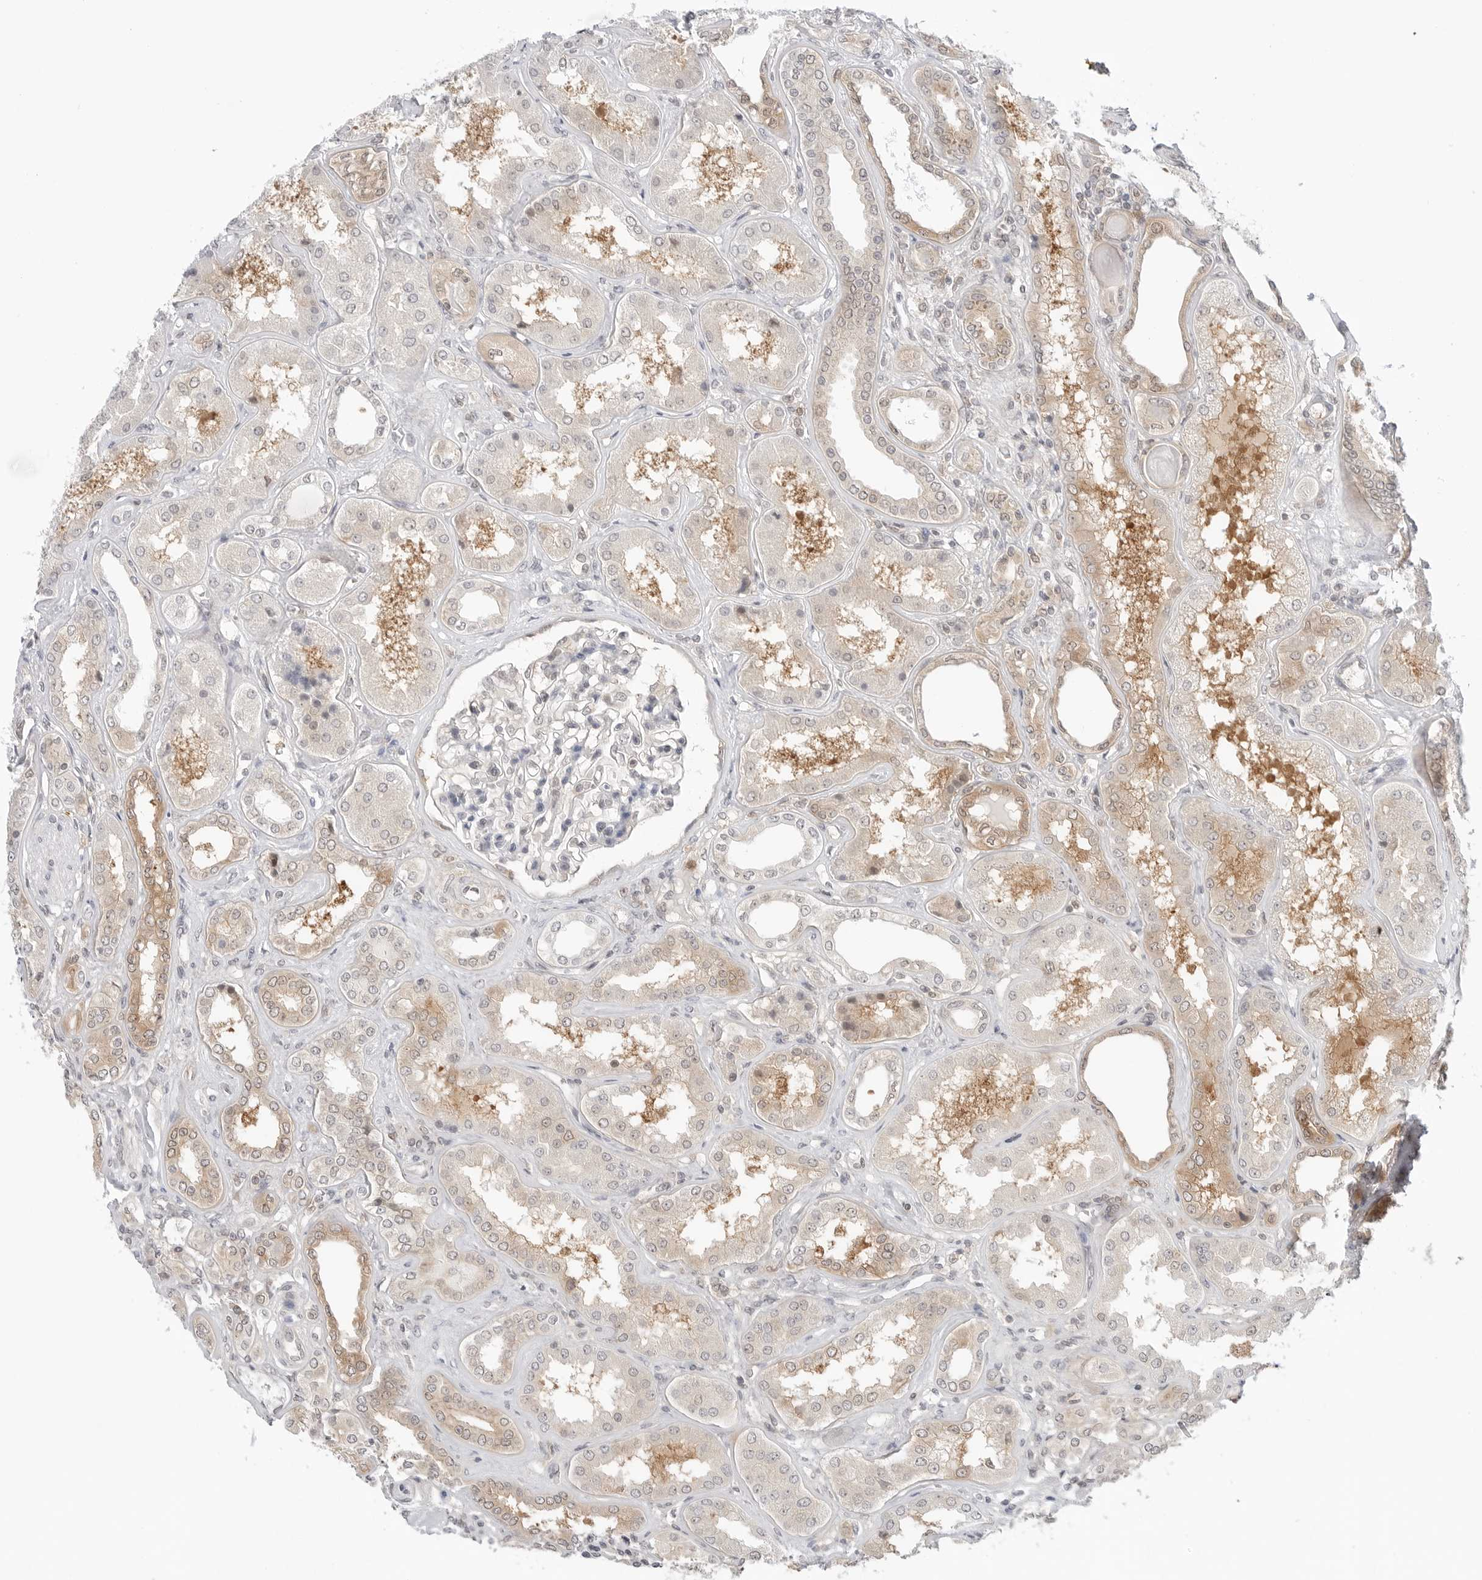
{"staining": {"intensity": "negative", "quantity": "none", "location": "none"}, "tissue": "kidney", "cell_type": "Cells in glomeruli", "image_type": "normal", "snomed": [{"axis": "morphology", "description": "Normal tissue, NOS"}, {"axis": "topography", "description": "Kidney"}], "caption": "A histopathology image of kidney stained for a protein reveals no brown staining in cells in glomeruli. (DAB (3,3'-diaminobenzidine) IHC visualized using brightfield microscopy, high magnification).", "gene": "NUDC", "patient": {"sex": "female", "age": 56}}